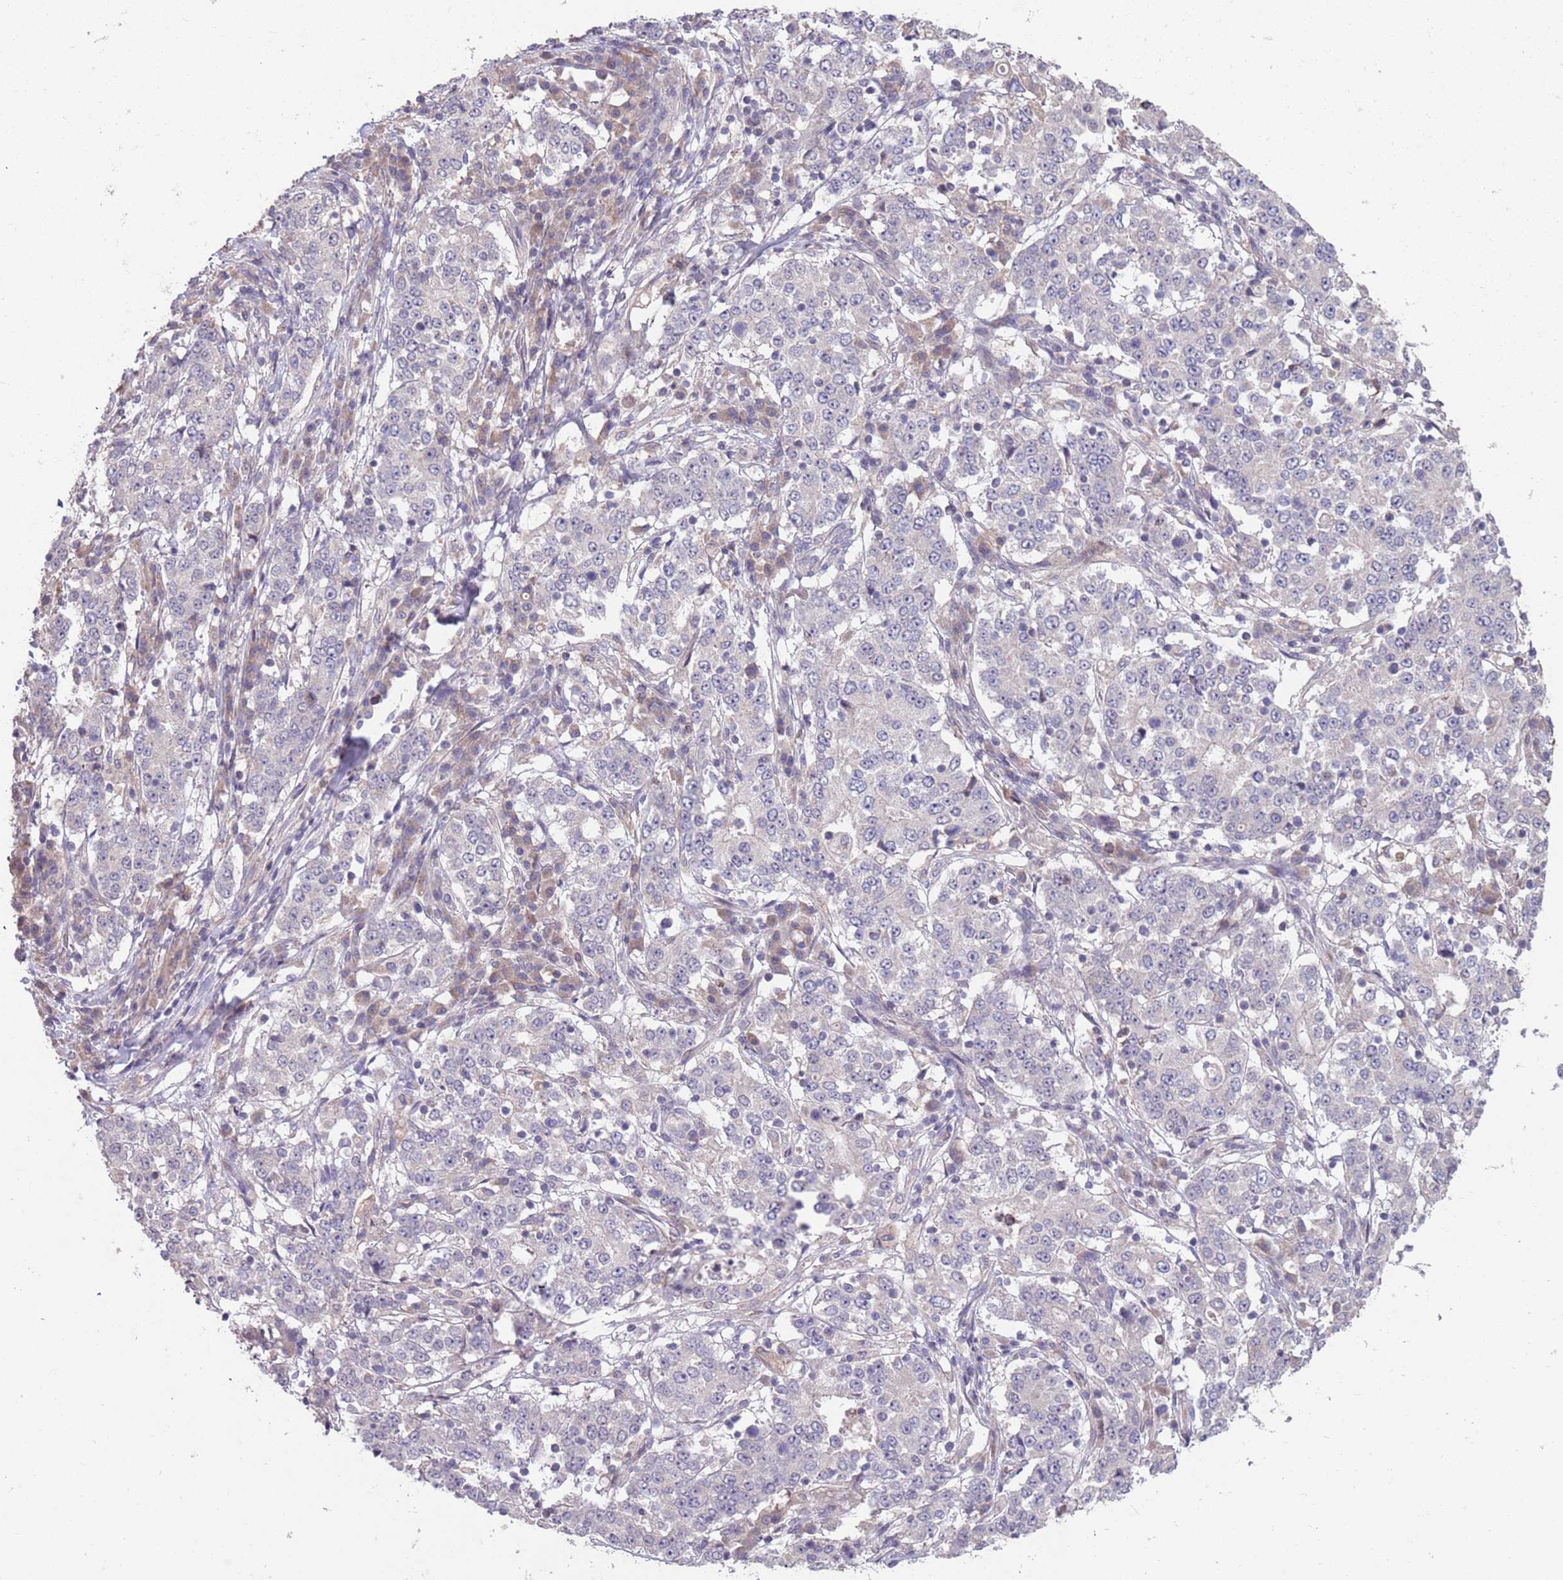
{"staining": {"intensity": "negative", "quantity": "none", "location": "none"}, "tissue": "stomach cancer", "cell_type": "Tumor cells", "image_type": "cancer", "snomed": [{"axis": "morphology", "description": "Adenocarcinoma, NOS"}, {"axis": "topography", "description": "Stomach"}], "caption": "The immunohistochemistry (IHC) photomicrograph has no significant staining in tumor cells of adenocarcinoma (stomach) tissue. The staining was performed using DAB to visualize the protein expression in brown, while the nuclei were stained in blue with hematoxylin (Magnification: 20x).", "gene": "MEI1", "patient": {"sex": "male", "age": 59}}